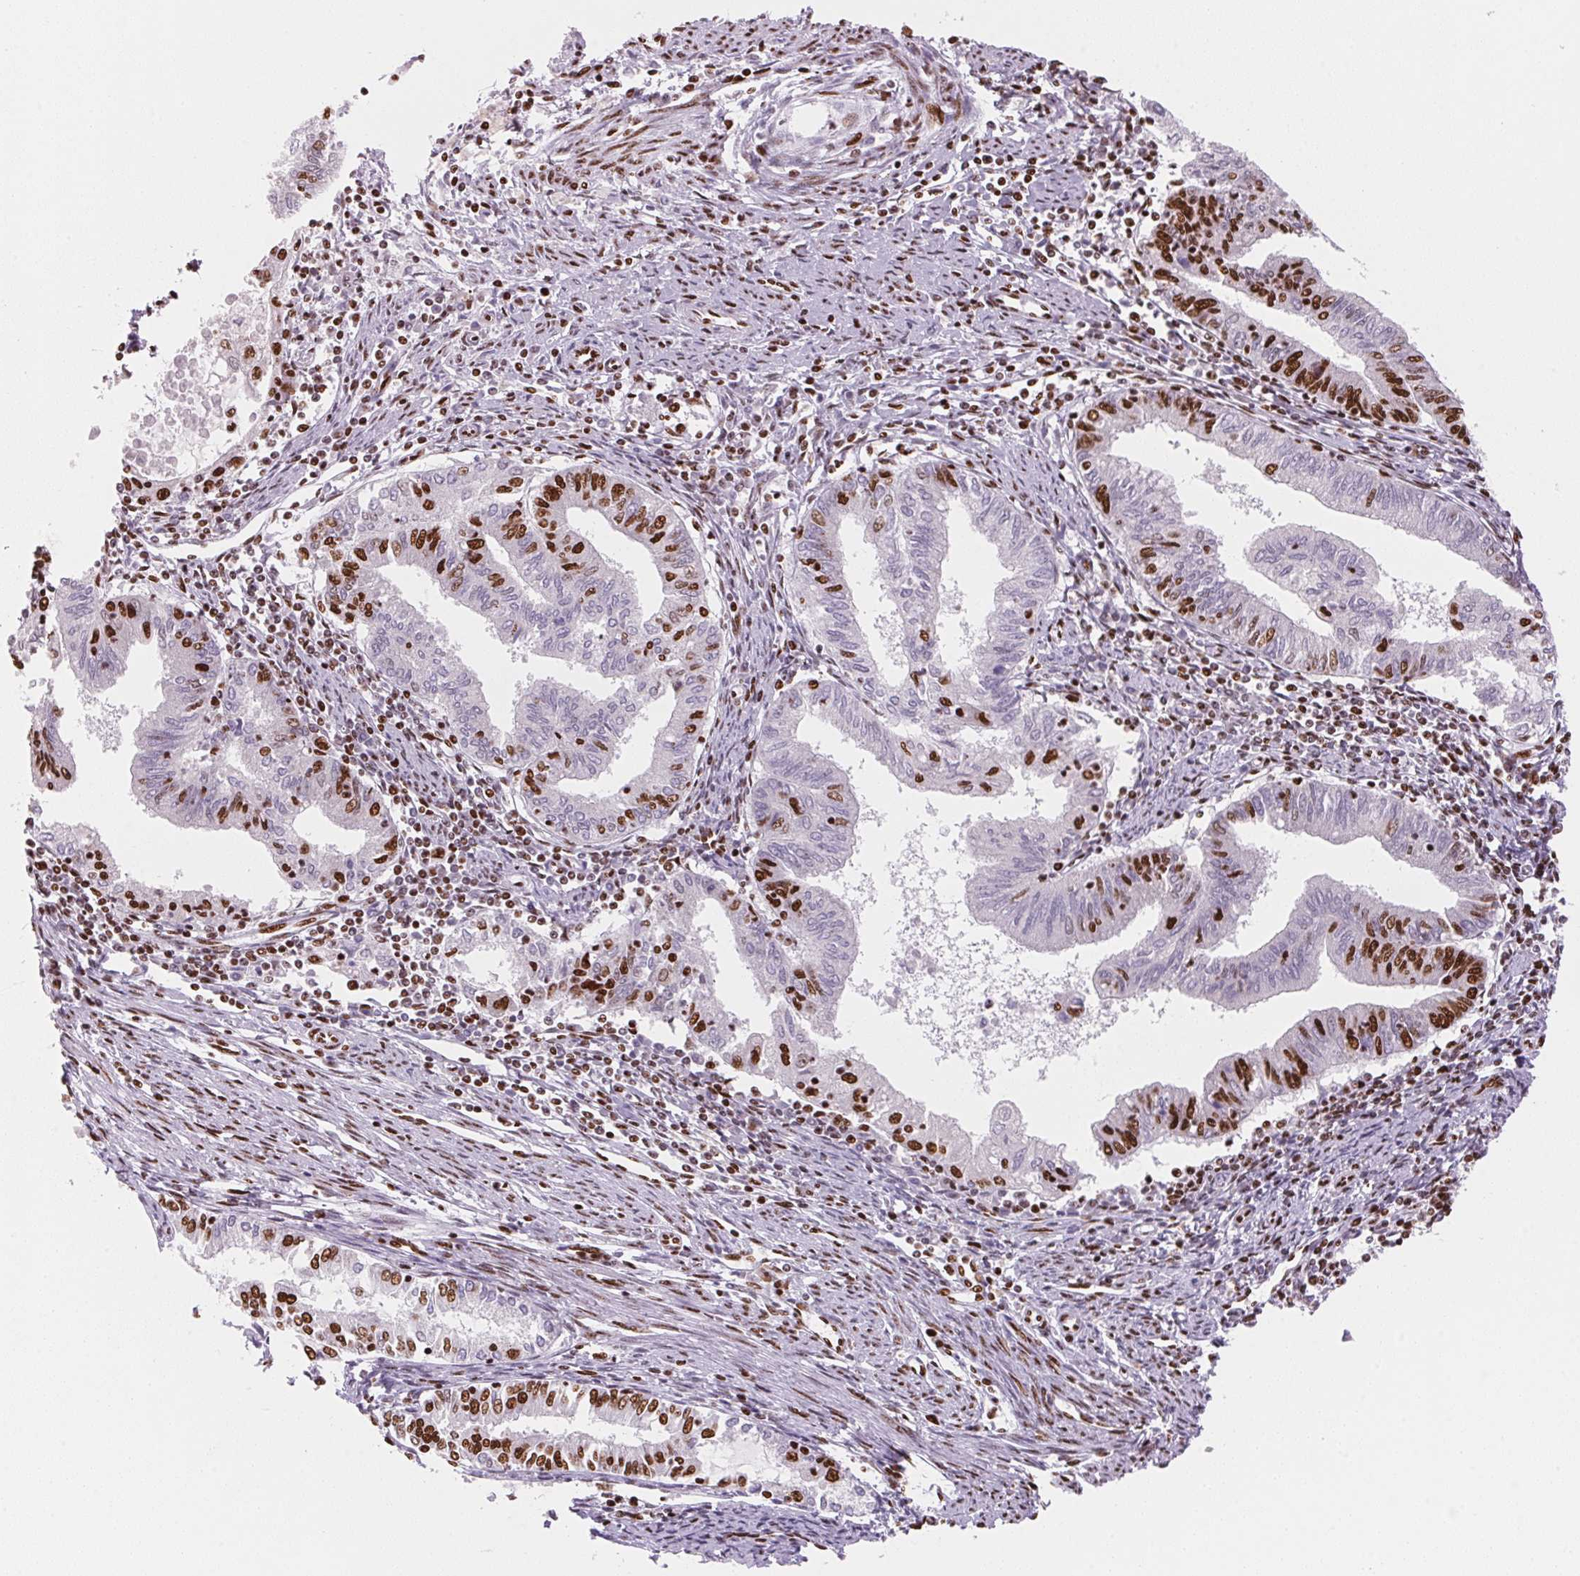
{"staining": {"intensity": "strong", "quantity": "25%-75%", "location": "nuclear"}, "tissue": "endometrial cancer", "cell_type": "Tumor cells", "image_type": "cancer", "snomed": [{"axis": "morphology", "description": "Adenocarcinoma, NOS"}, {"axis": "topography", "description": "Endometrium"}], "caption": "The image exhibits staining of endometrial adenocarcinoma, revealing strong nuclear protein positivity (brown color) within tumor cells.", "gene": "NXF1", "patient": {"sex": "female", "age": 79}}